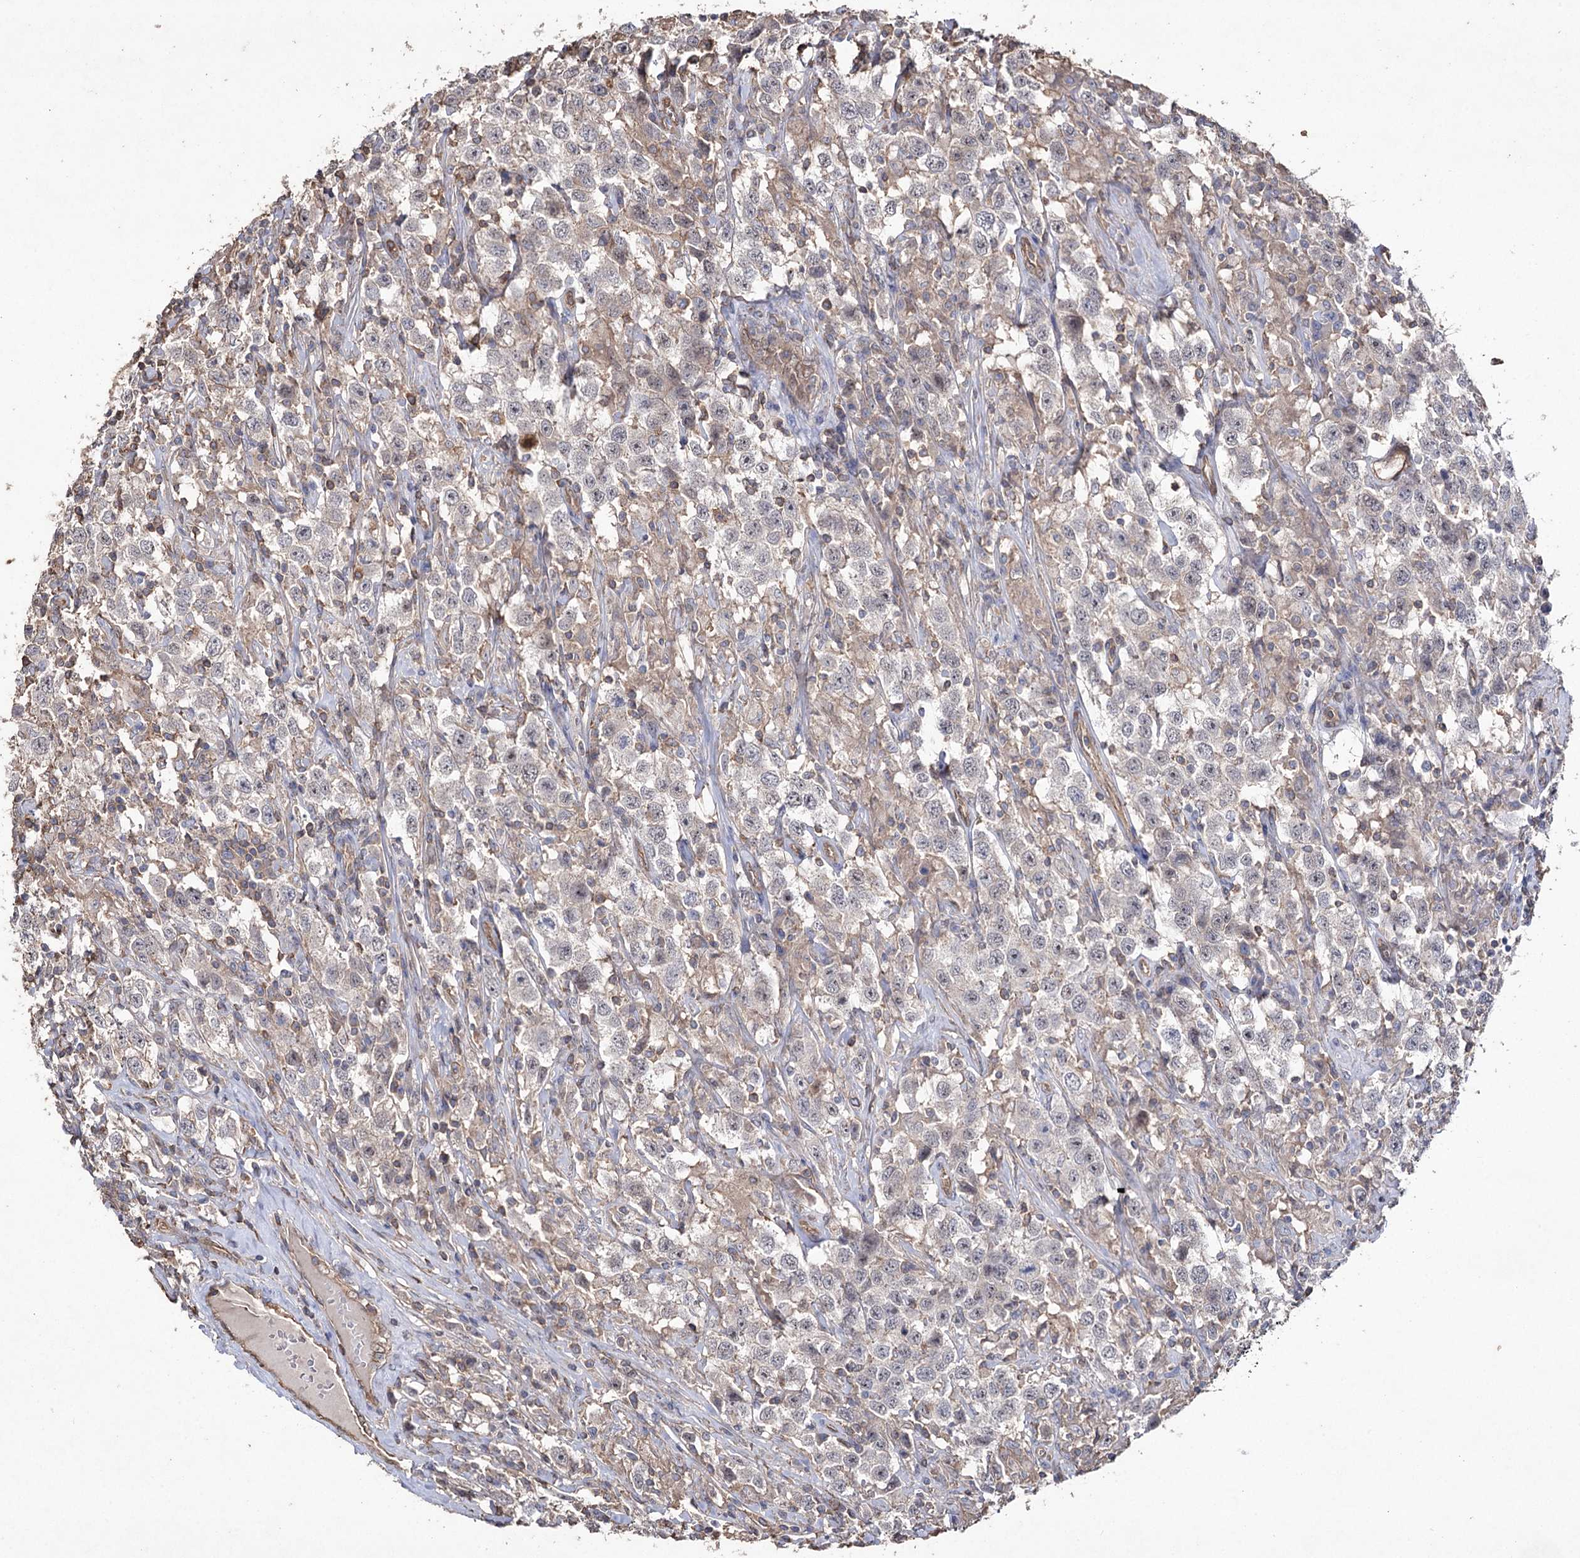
{"staining": {"intensity": "negative", "quantity": "none", "location": "none"}, "tissue": "testis cancer", "cell_type": "Tumor cells", "image_type": "cancer", "snomed": [{"axis": "morphology", "description": "Seminoma, NOS"}, {"axis": "topography", "description": "Testis"}], "caption": "Protein analysis of testis seminoma displays no significant staining in tumor cells.", "gene": "FAM13B", "patient": {"sex": "male", "age": 41}}